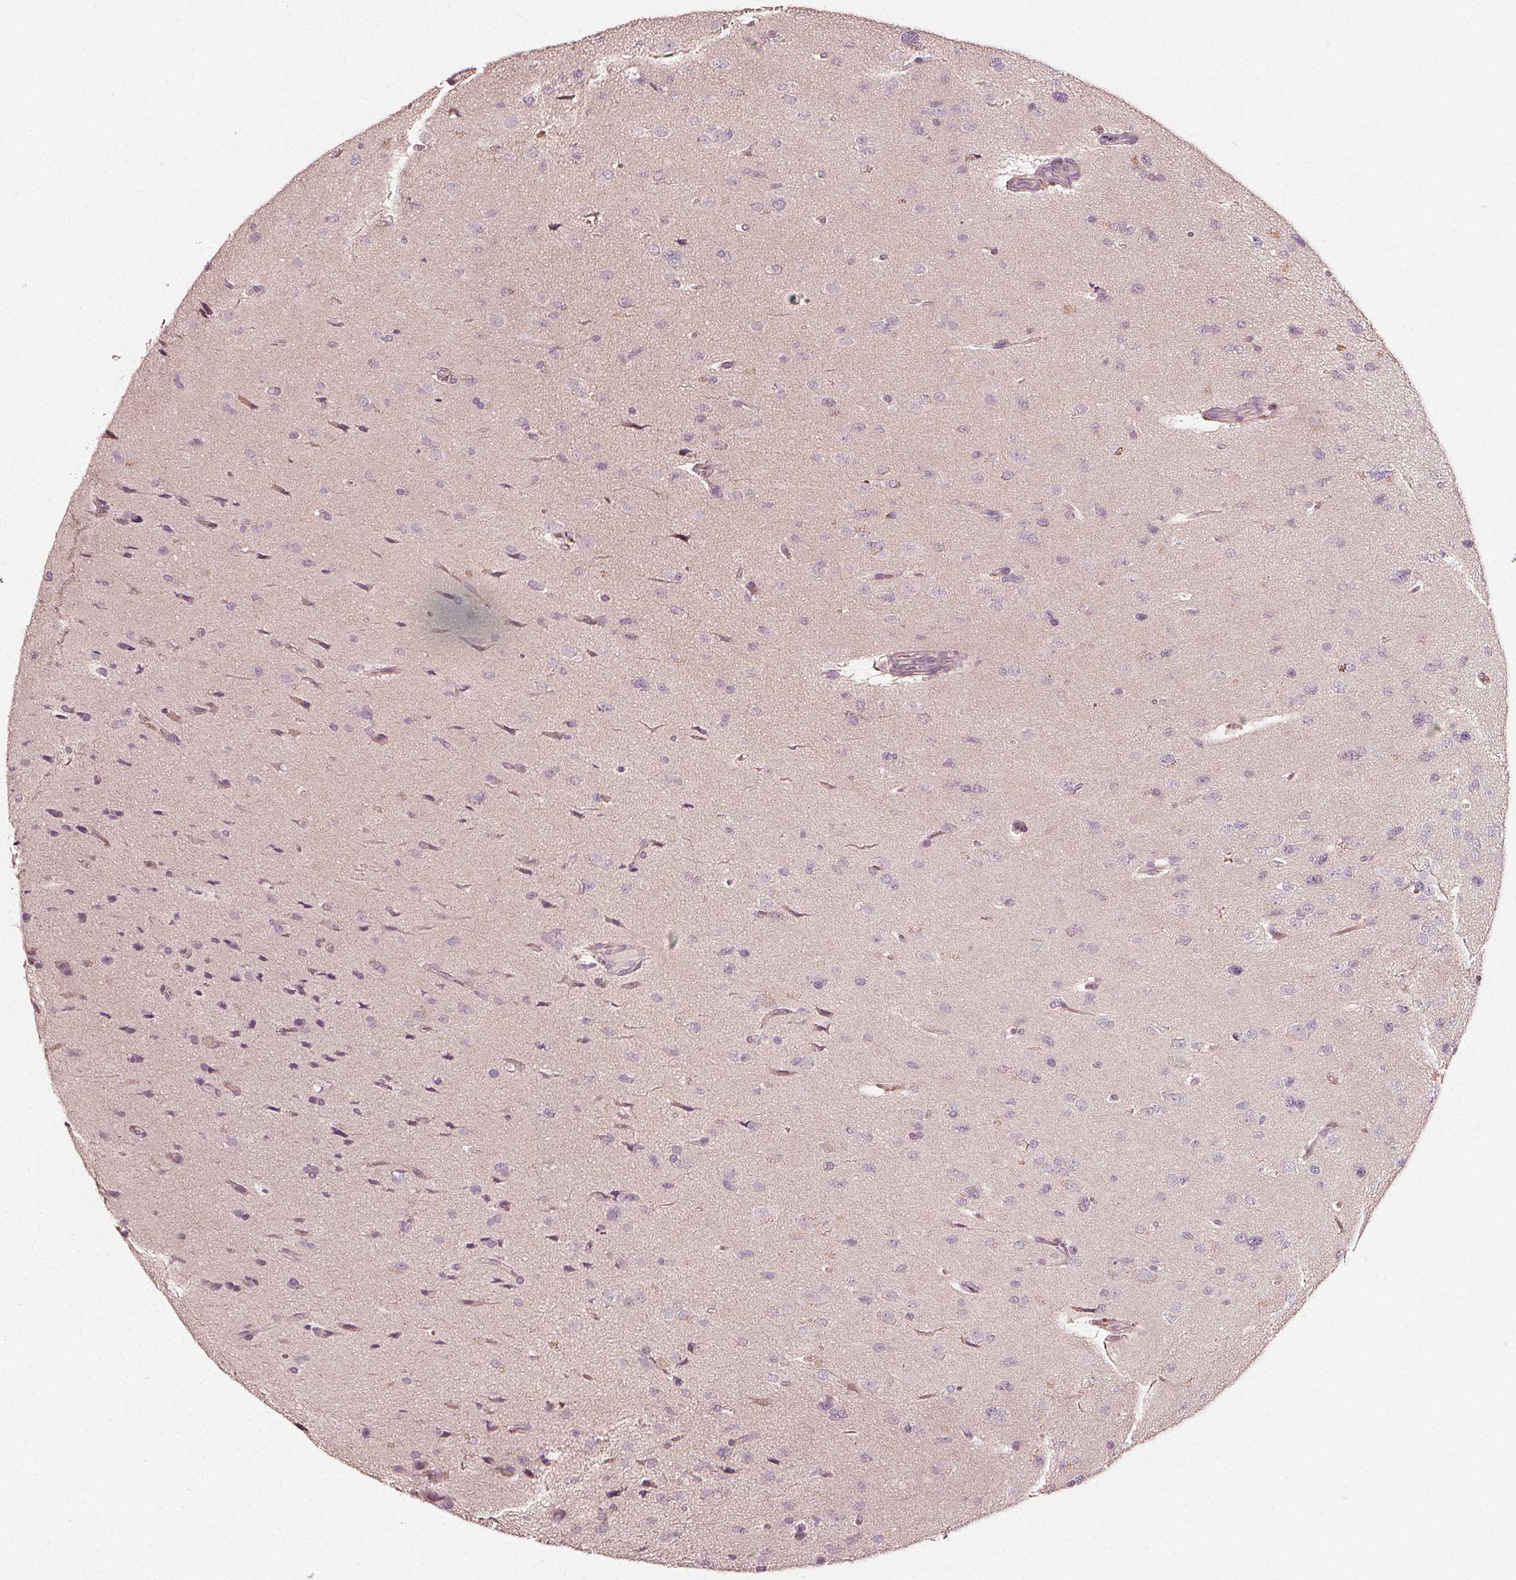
{"staining": {"intensity": "negative", "quantity": "none", "location": "none"}, "tissue": "glioma", "cell_type": "Tumor cells", "image_type": "cancer", "snomed": [{"axis": "morphology", "description": "Glioma, malignant, Low grade"}, {"axis": "topography", "description": "Brain"}], "caption": "IHC of human low-grade glioma (malignant) demonstrates no positivity in tumor cells. Nuclei are stained in blue.", "gene": "NPC1L1", "patient": {"sex": "female", "age": 55}}